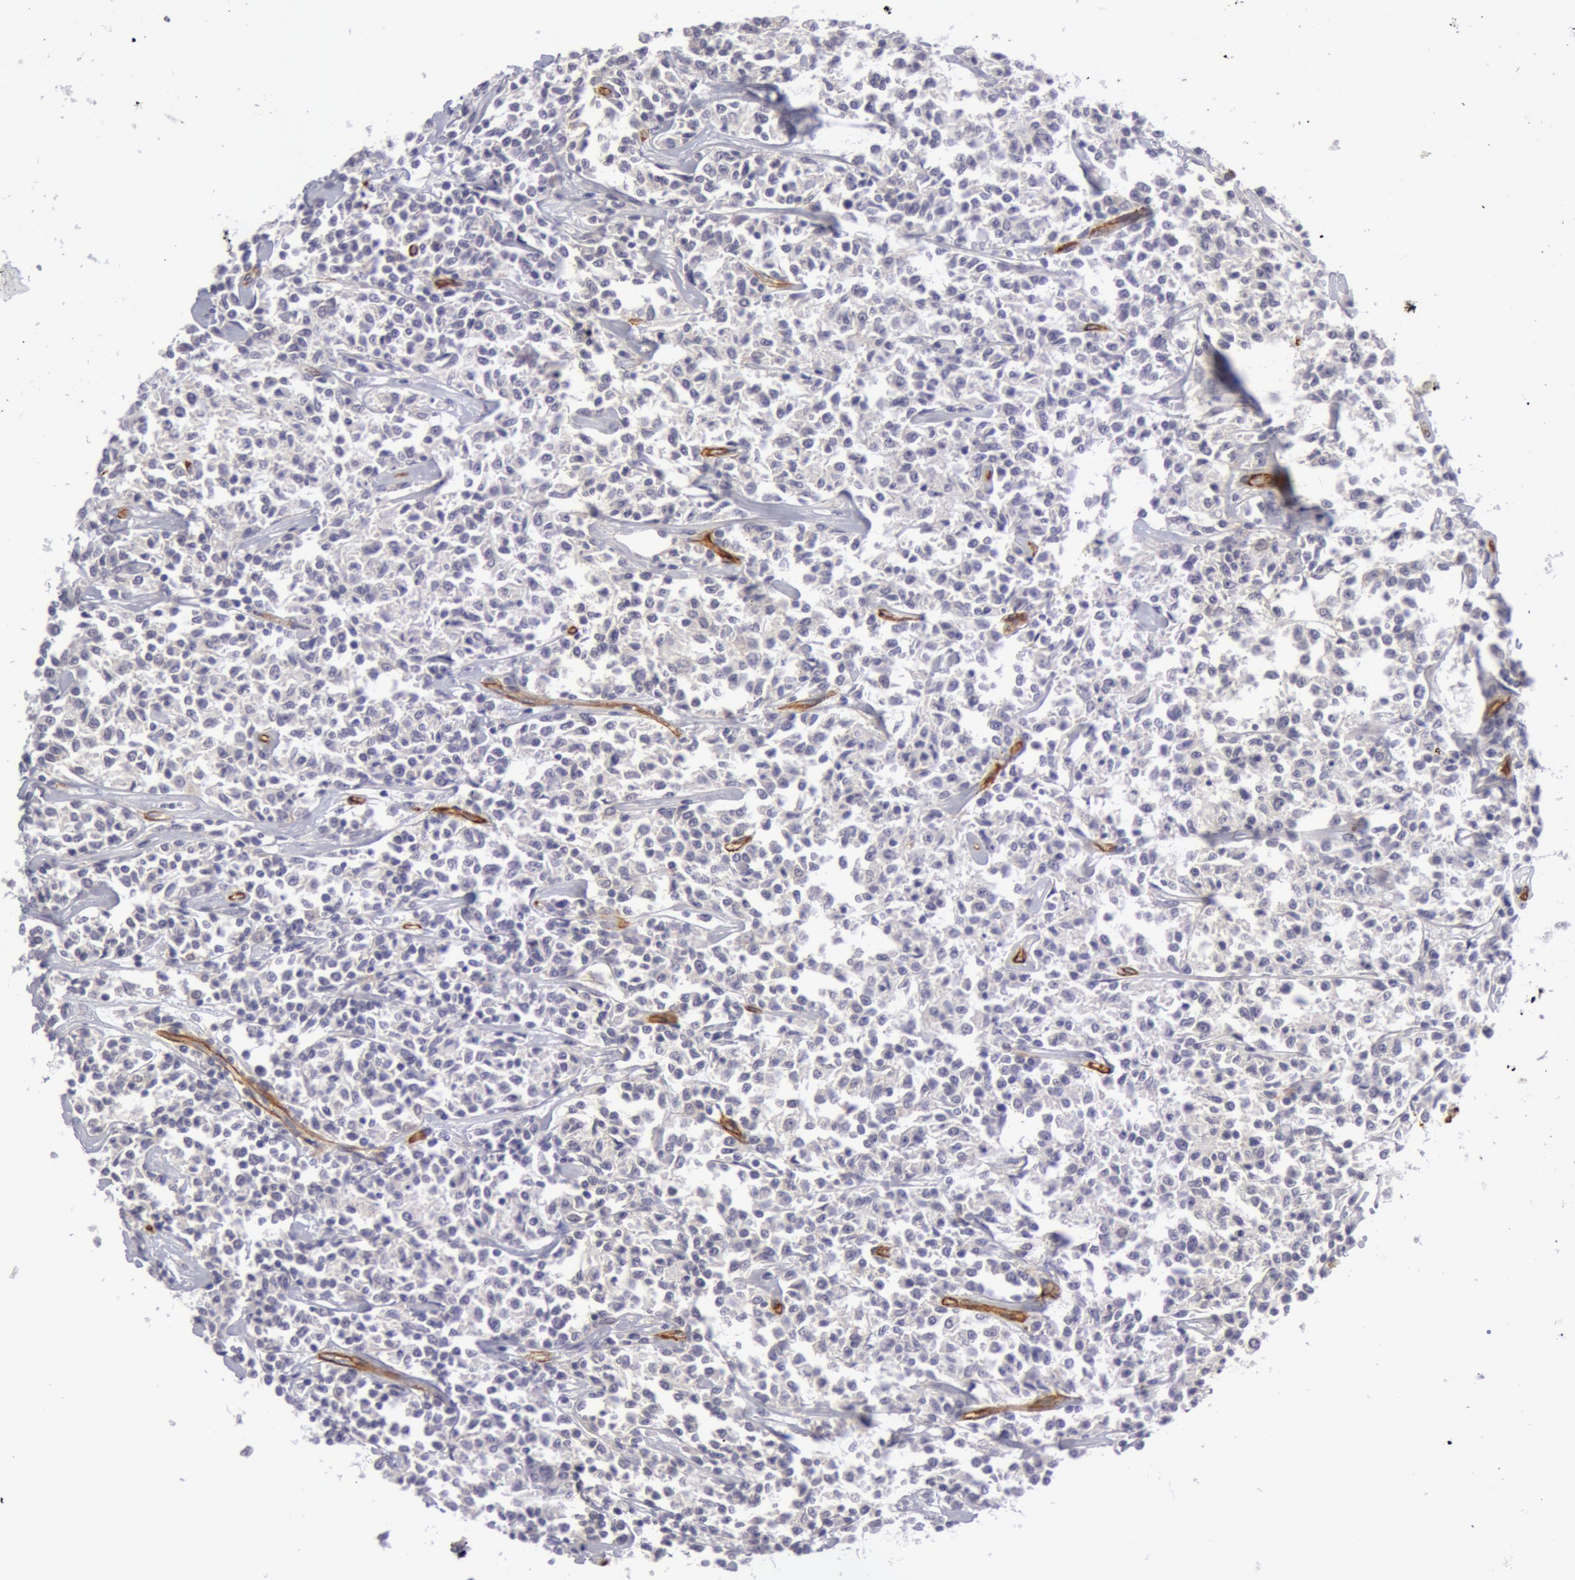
{"staining": {"intensity": "negative", "quantity": "none", "location": "none"}, "tissue": "lymphoma", "cell_type": "Tumor cells", "image_type": "cancer", "snomed": [{"axis": "morphology", "description": "Malignant lymphoma, non-Hodgkin's type, Low grade"}, {"axis": "topography", "description": "Small intestine"}], "caption": "Tumor cells show no significant expression in low-grade malignant lymphoma, non-Hodgkin's type. (DAB (3,3'-diaminobenzidine) immunohistochemistry visualized using brightfield microscopy, high magnification).", "gene": "IL23A", "patient": {"sex": "female", "age": 59}}